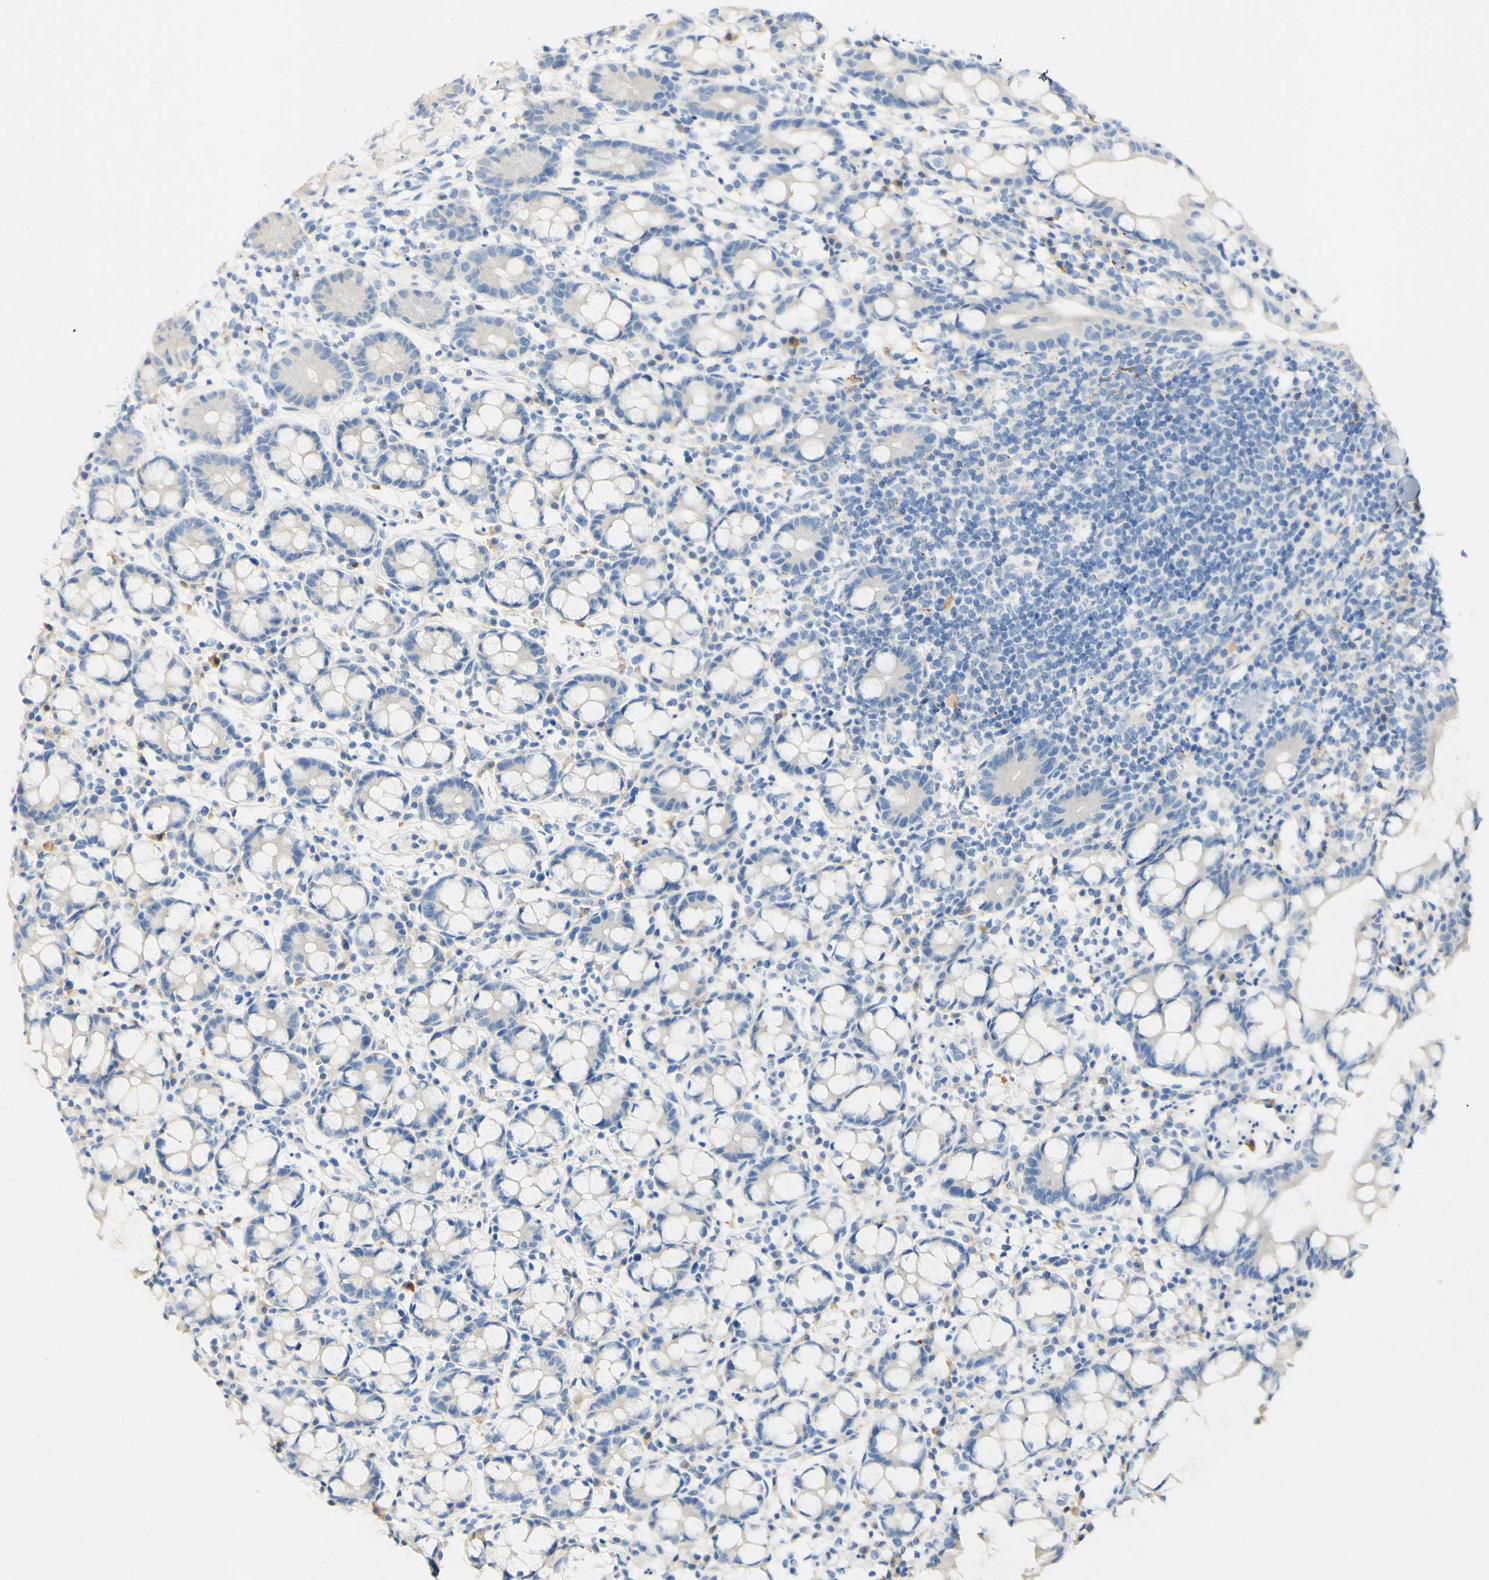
{"staining": {"intensity": "negative", "quantity": "none", "location": "none"}, "tissue": "small intestine", "cell_type": "Glandular cells", "image_type": "normal", "snomed": [{"axis": "morphology", "description": "Normal tissue, NOS"}, {"axis": "morphology", "description": "Cystadenocarcinoma, serous, Metastatic site"}, {"axis": "topography", "description": "Small intestine"}], "caption": "Immunohistochemistry of unremarkable human small intestine exhibits no expression in glandular cells.", "gene": "FGF4", "patient": {"sex": "female", "age": 61}}